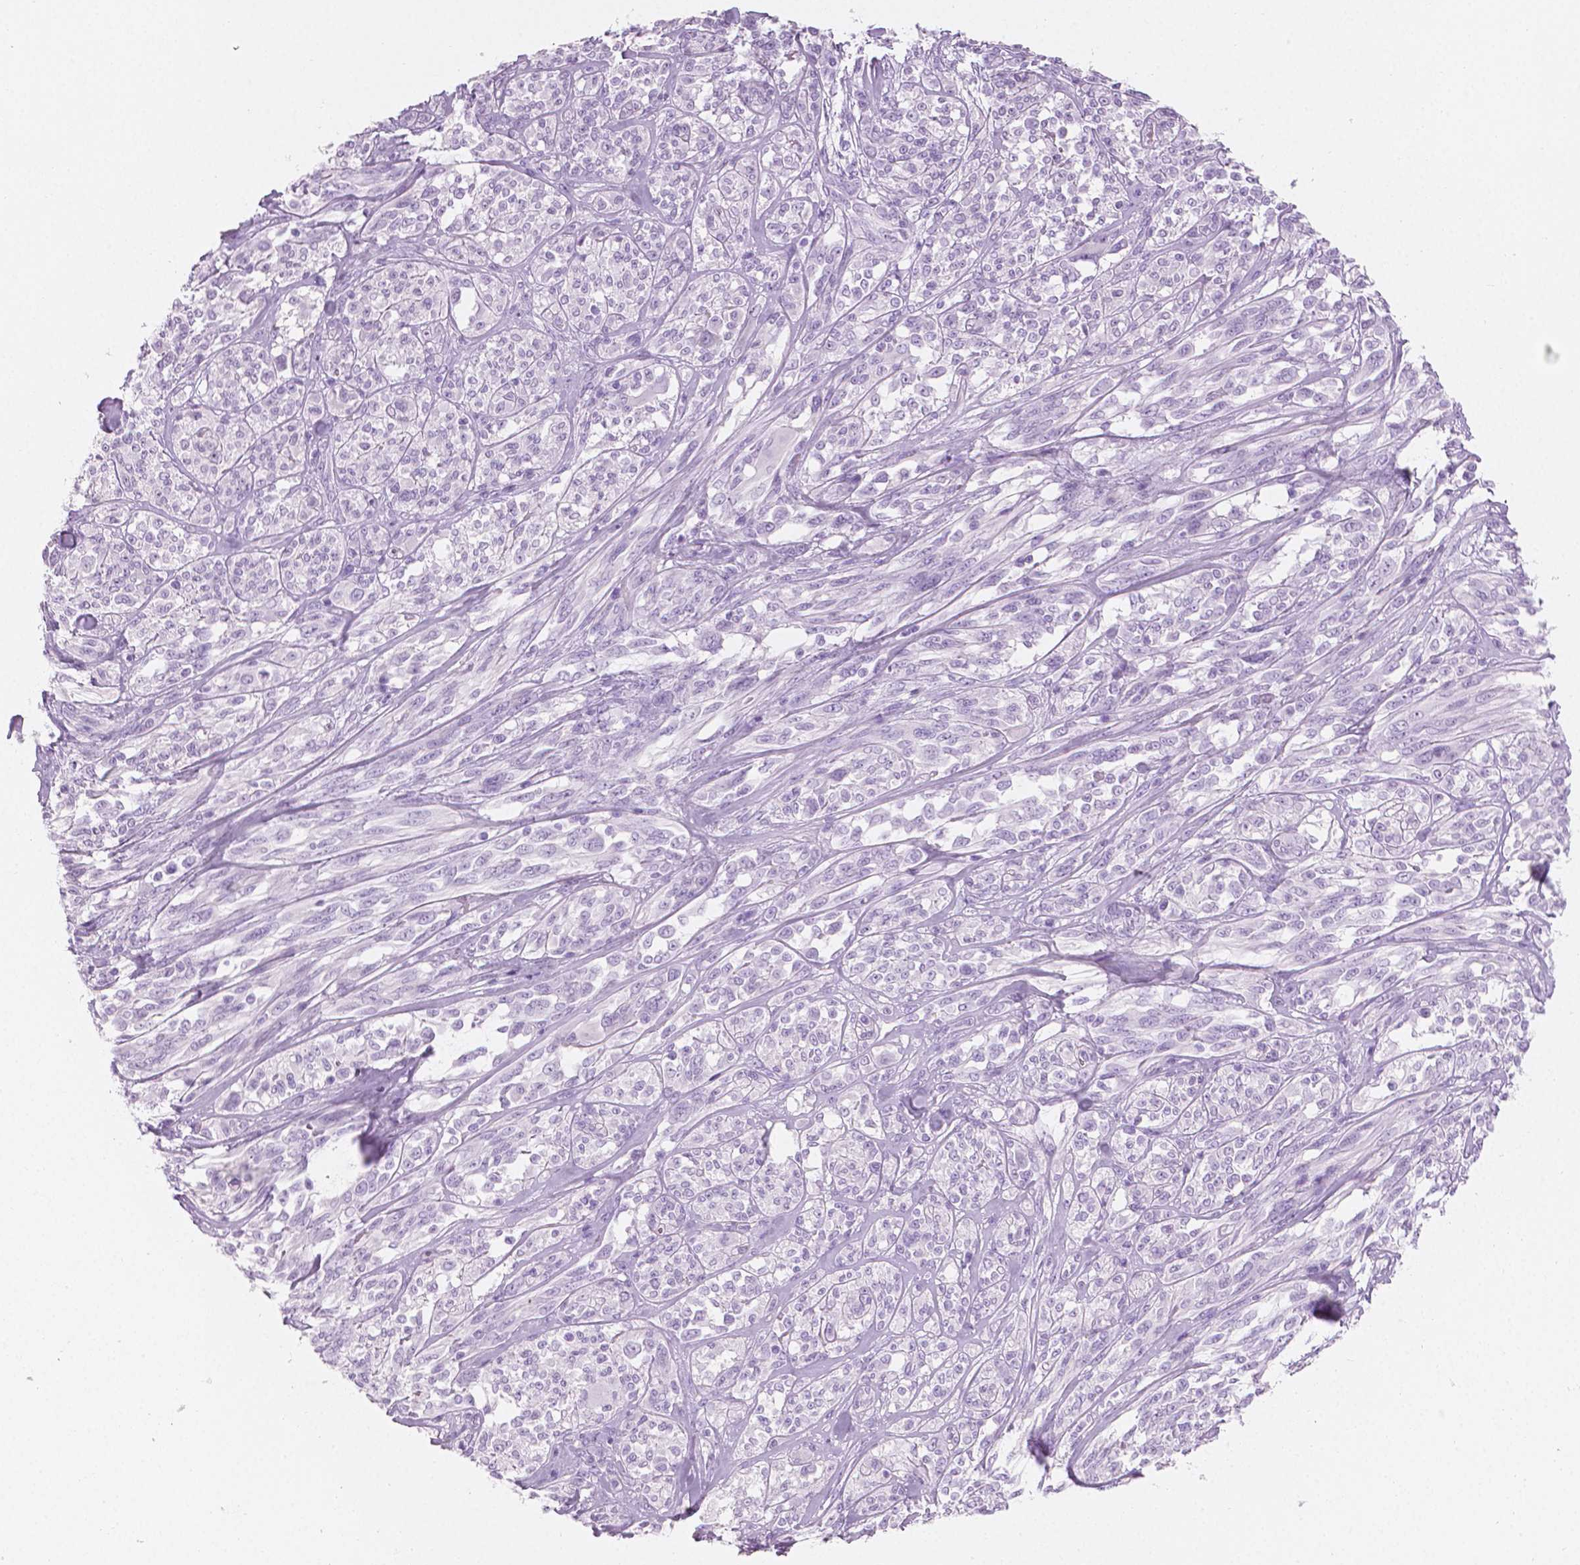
{"staining": {"intensity": "negative", "quantity": "none", "location": "none"}, "tissue": "melanoma", "cell_type": "Tumor cells", "image_type": "cancer", "snomed": [{"axis": "morphology", "description": "Malignant melanoma, NOS"}, {"axis": "topography", "description": "Skin"}], "caption": "Immunohistochemistry (IHC) of malignant melanoma displays no staining in tumor cells.", "gene": "PLIN4", "patient": {"sex": "female", "age": 91}}